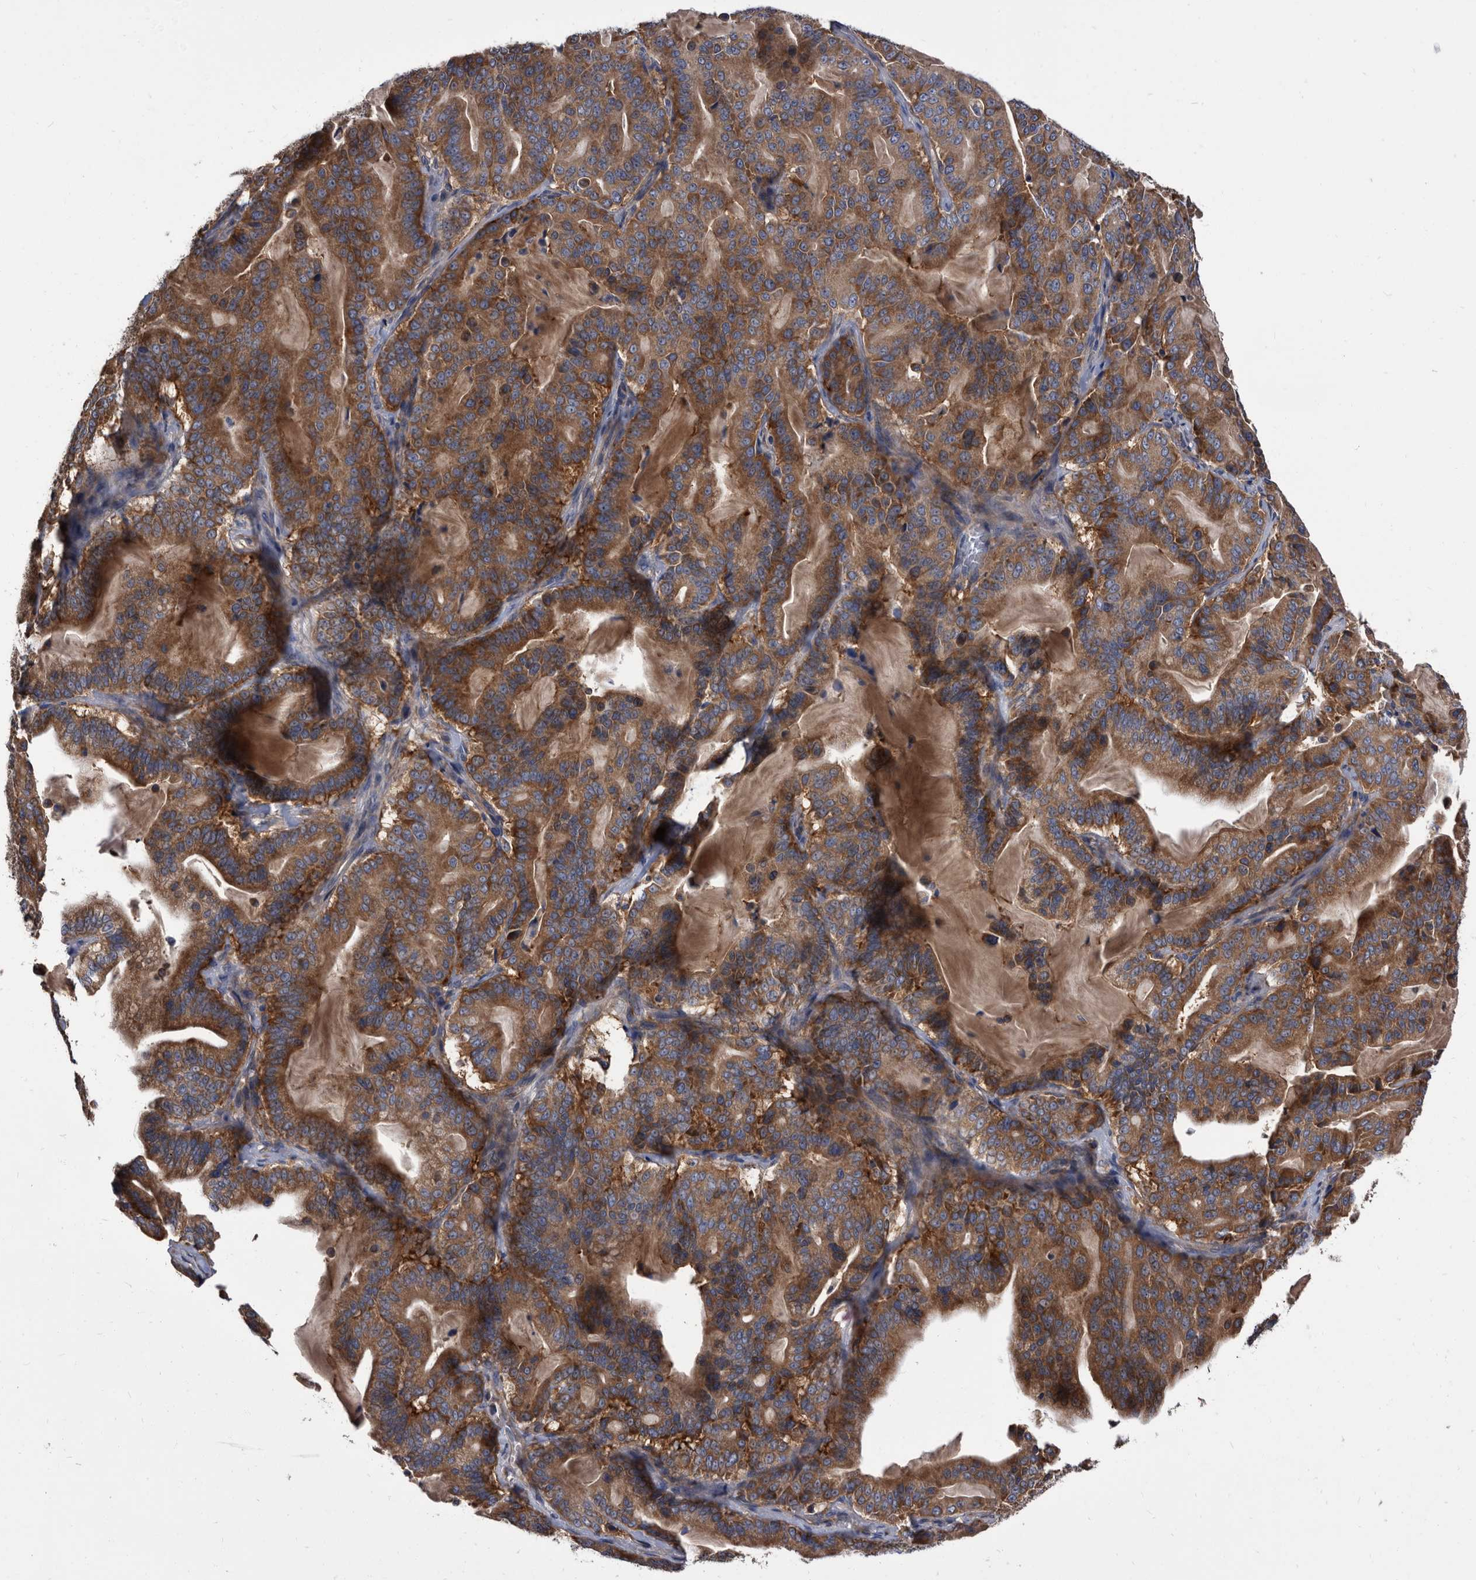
{"staining": {"intensity": "strong", "quantity": ">75%", "location": "cytoplasmic/membranous"}, "tissue": "pancreatic cancer", "cell_type": "Tumor cells", "image_type": "cancer", "snomed": [{"axis": "morphology", "description": "Adenocarcinoma, NOS"}, {"axis": "topography", "description": "Pancreas"}], "caption": "DAB immunohistochemical staining of pancreatic adenocarcinoma demonstrates strong cytoplasmic/membranous protein expression in about >75% of tumor cells.", "gene": "DTNBP1", "patient": {"sex": "male", "age": 63}}